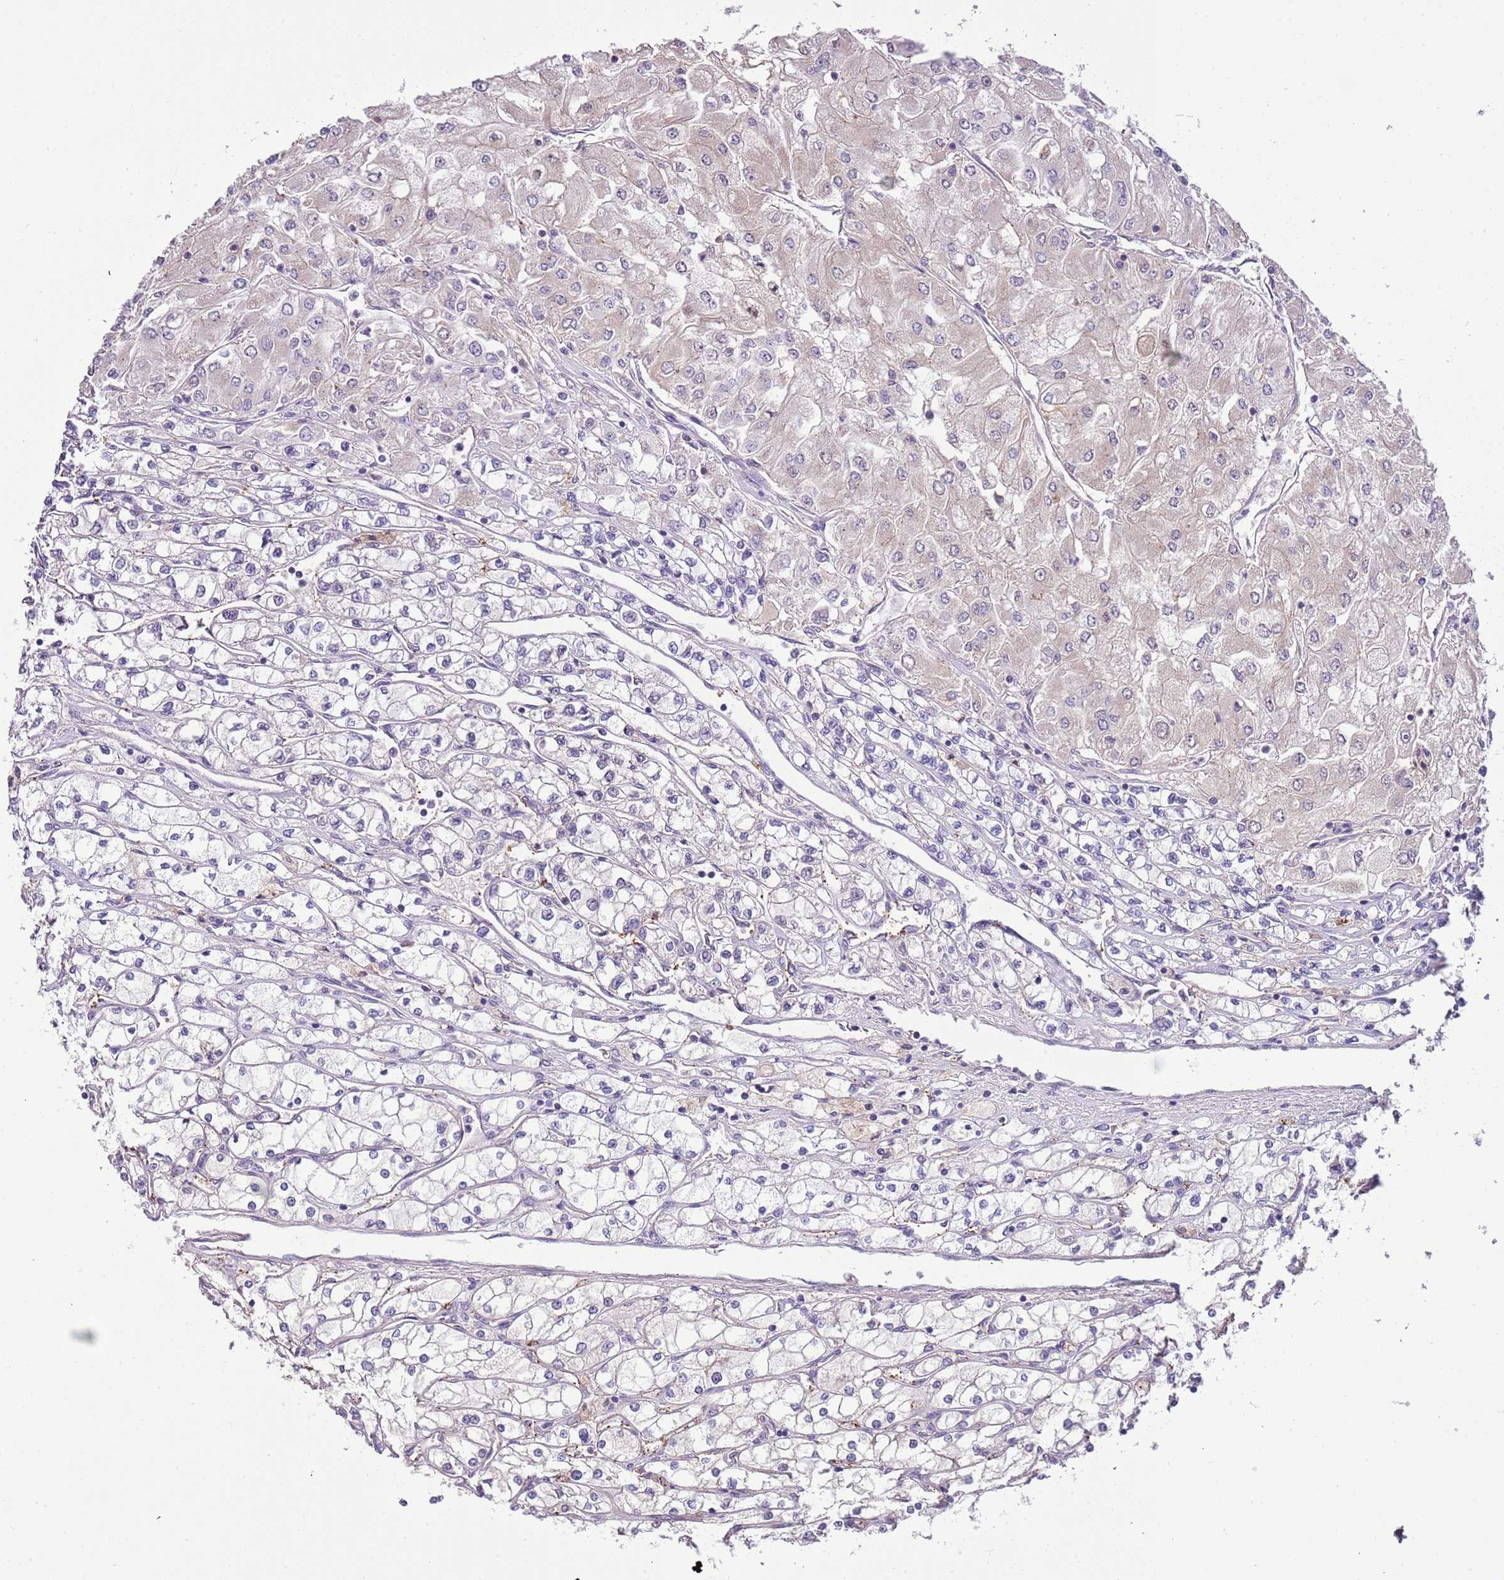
{"staining": {"intensity": "negative", "quantity": "none", "location": "none"}, "tissue": "renal cancer", "cell_type": "Tumor cells", "image_type": "cancer", "snomed": [{"axis": "morphology", "description": "Adenocarcinoma, NOS"}, {"axis": "topography", "description": "Kidney"}], "caption": "This image is of renal adenocarcinoma stained with immunohistochemistry to label a protein in brown with the nuclei are counter-stained blue. There is no positivity in tumor cells.", "gene": "HES3", "patient": {"sex": "male", "age": 80}}